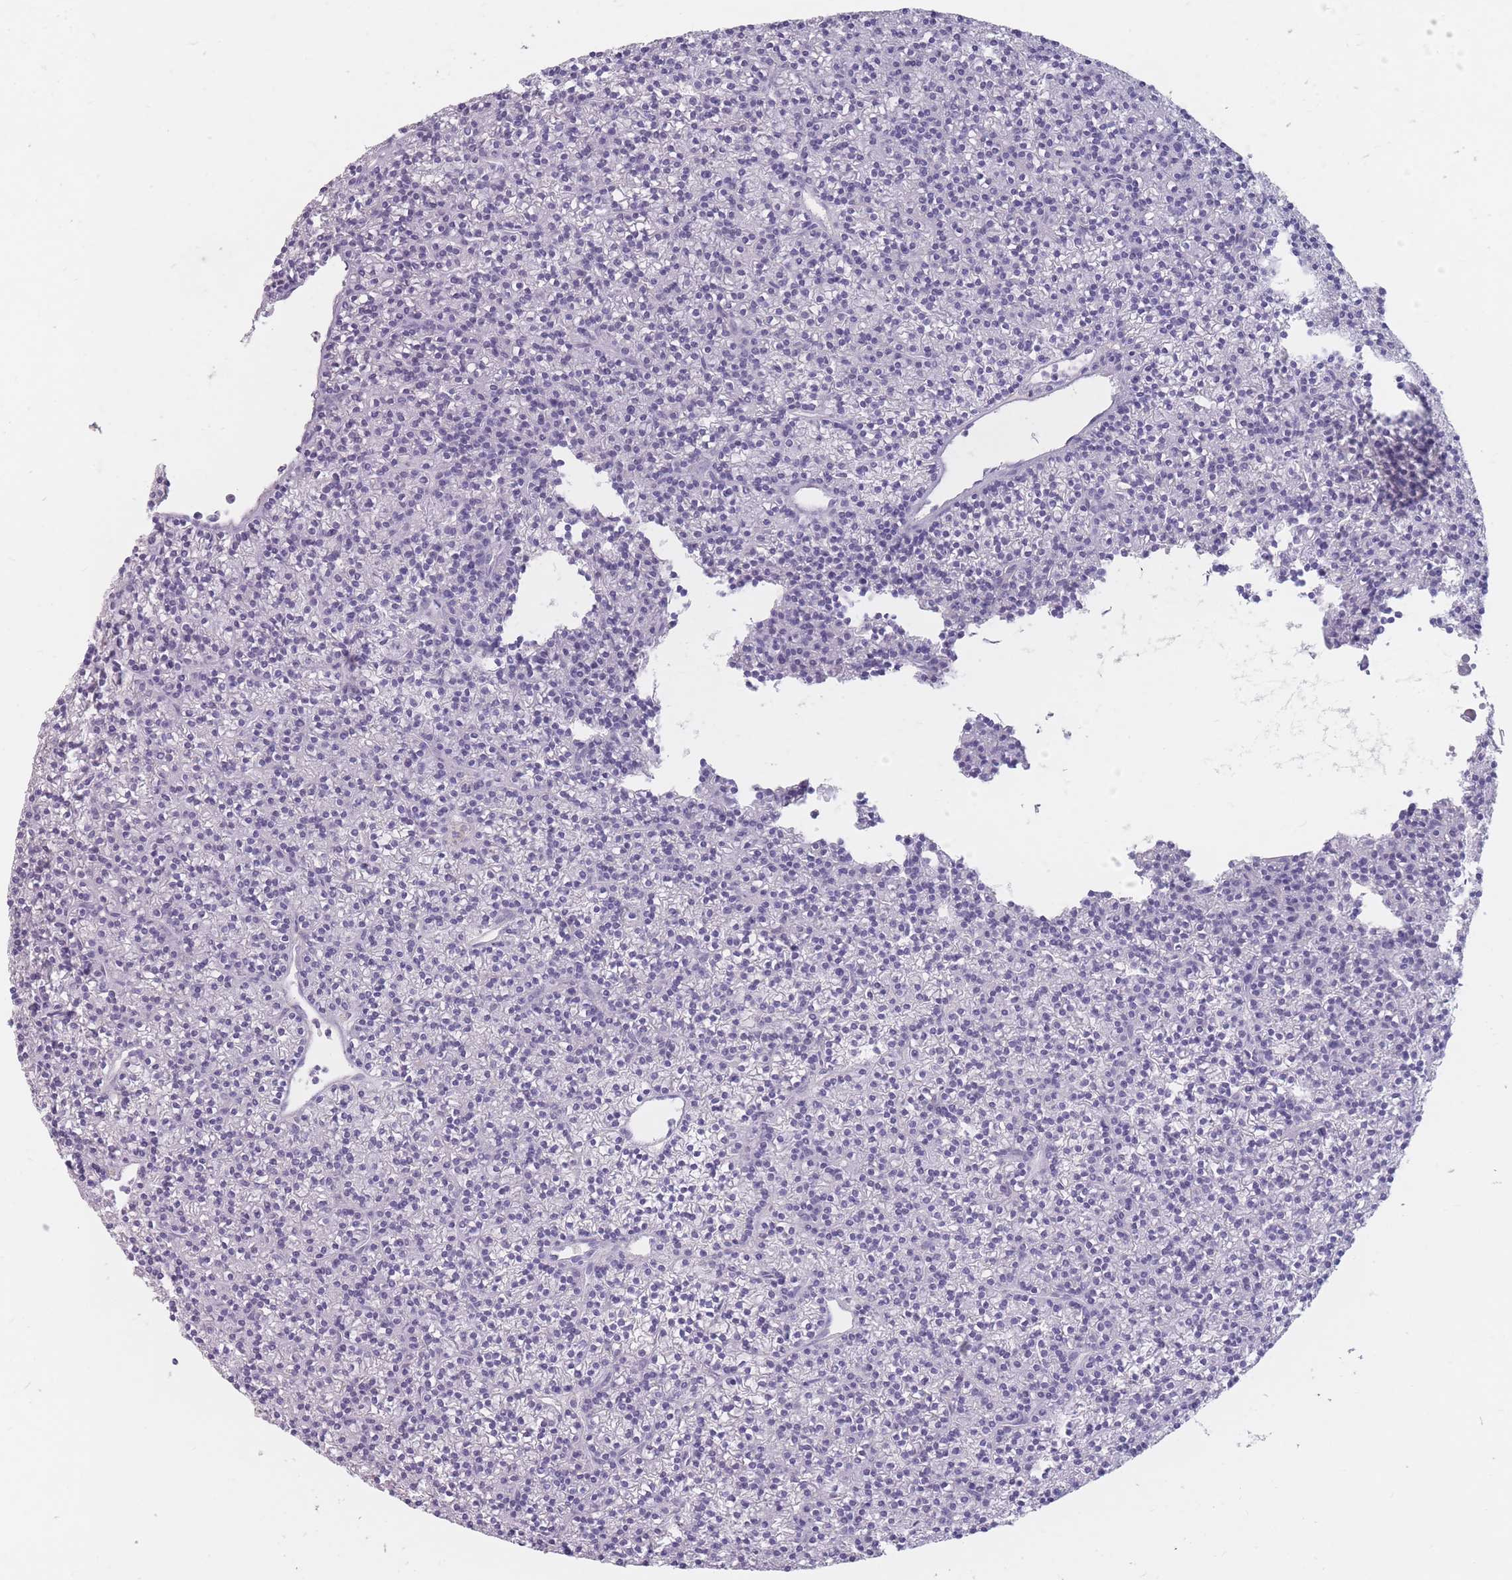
{"staining": {"intensity": "negative", "quantity": "none", "location": "none"}, "tissue": "parathyroid gland", "cell_type": "Glandular cells", "image_type": "normal", "snomed": [{"axis": "morphology", "description": "Normal tissue, NOS"}, {"axis": "topography", "description": "Parathyroid gland"}], "caption": "The histopathology image reveals no staining of glandular cells in normal parathyroid gland.", "gene": "PRG4", "patient": {"sex": "female", "age": 45}}